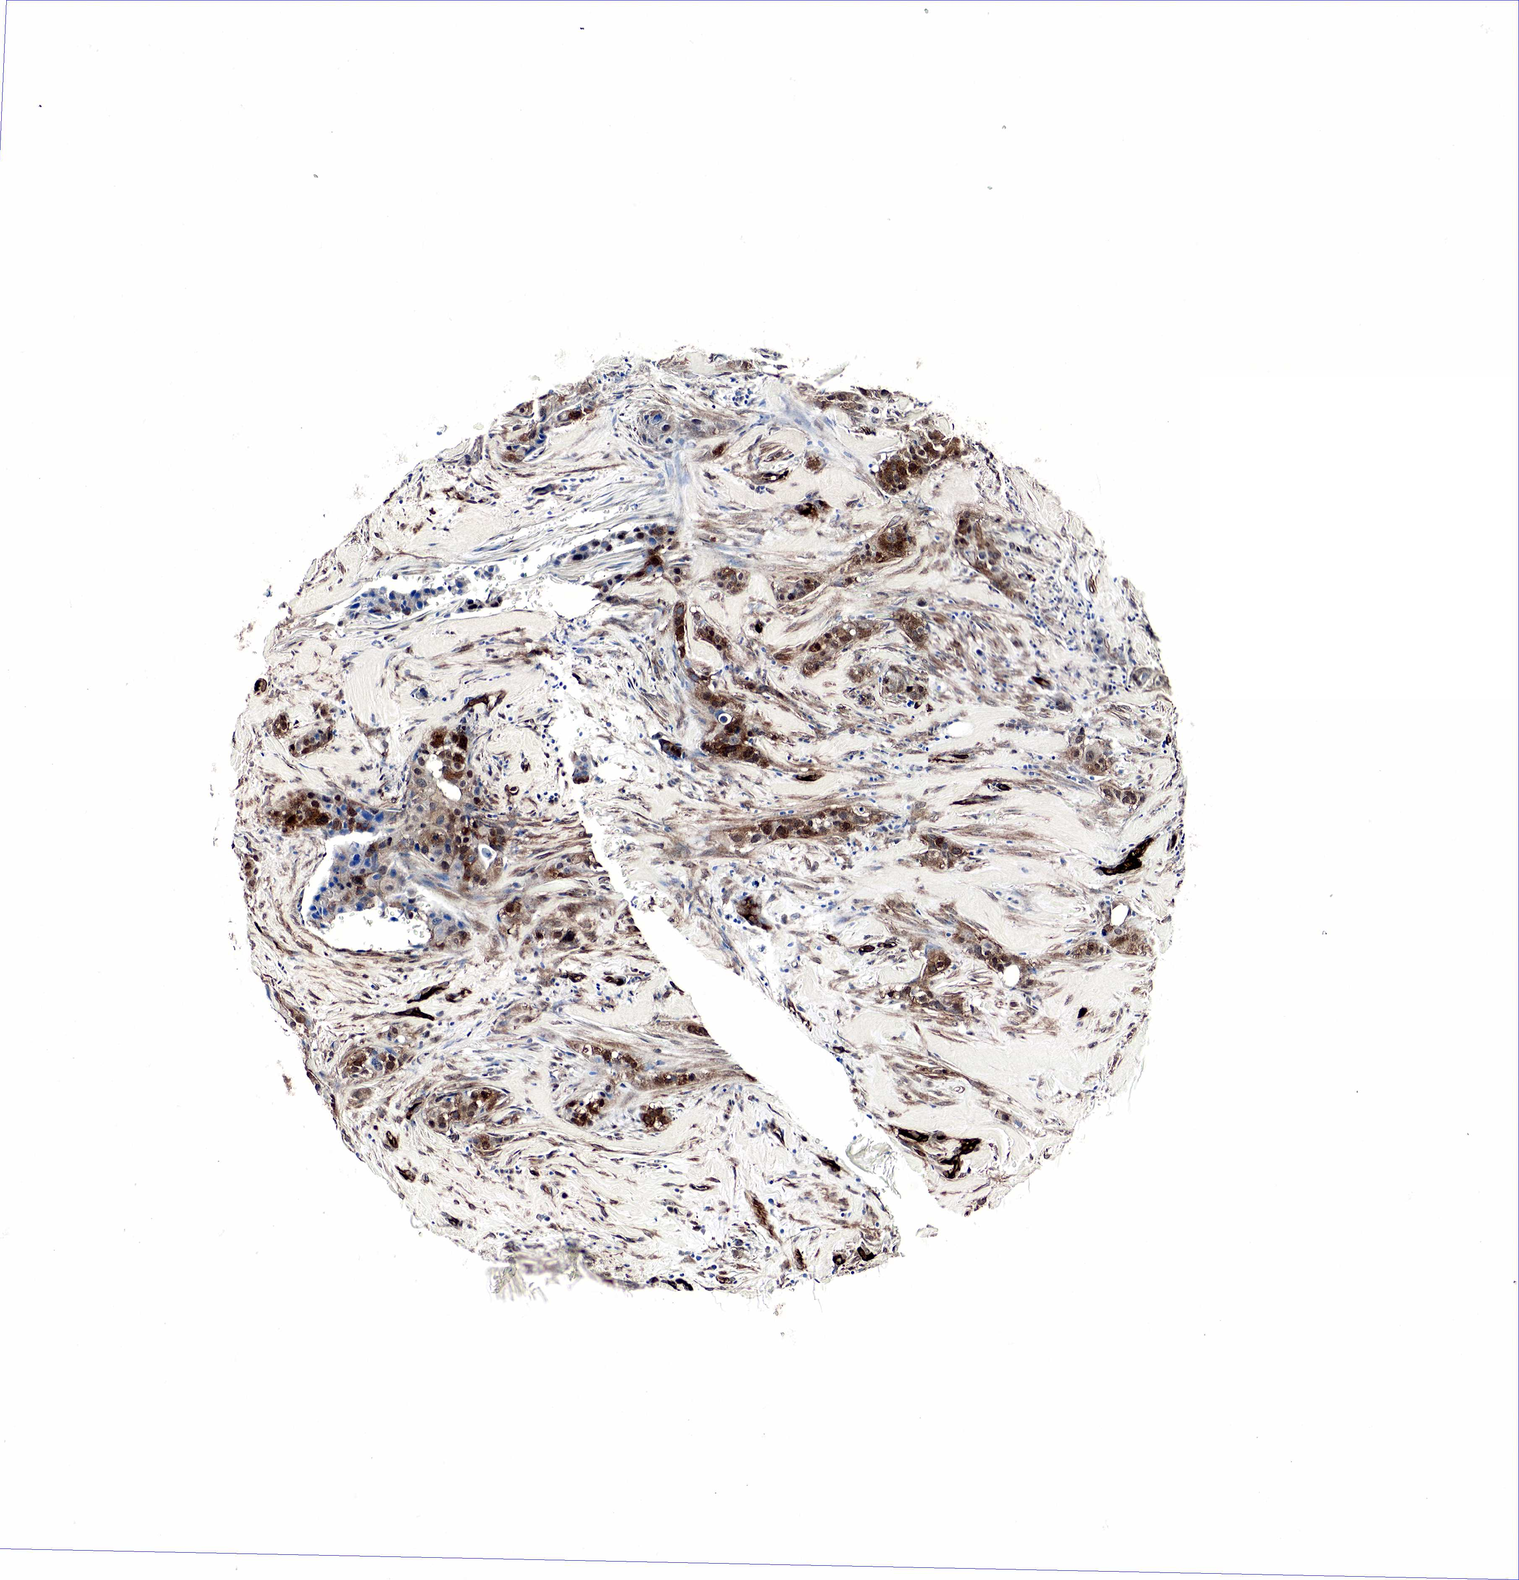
{"staining": {"intensity": "strong", "quantity": "25%-75%", "location": "cytoplasmic/membranous,nuclear"}, "tissue": "breast cancer", "cell_type": "Tumor cells", "image_type": "cancer", "snomed": [{"axis": "morphology", "description": "Duct carcinoma"}, {"axis": "topography", "description": "Breast"}], "caption": "Immunohistochemical staining of breast infiltrating ductal carcinoma shows strong cytoplasmic/membranous and nuclear protein positivity in about 25%-75% of tumor cells.", "gene": "SPIN1", "patient": {"sex": "female", "age": 45}}